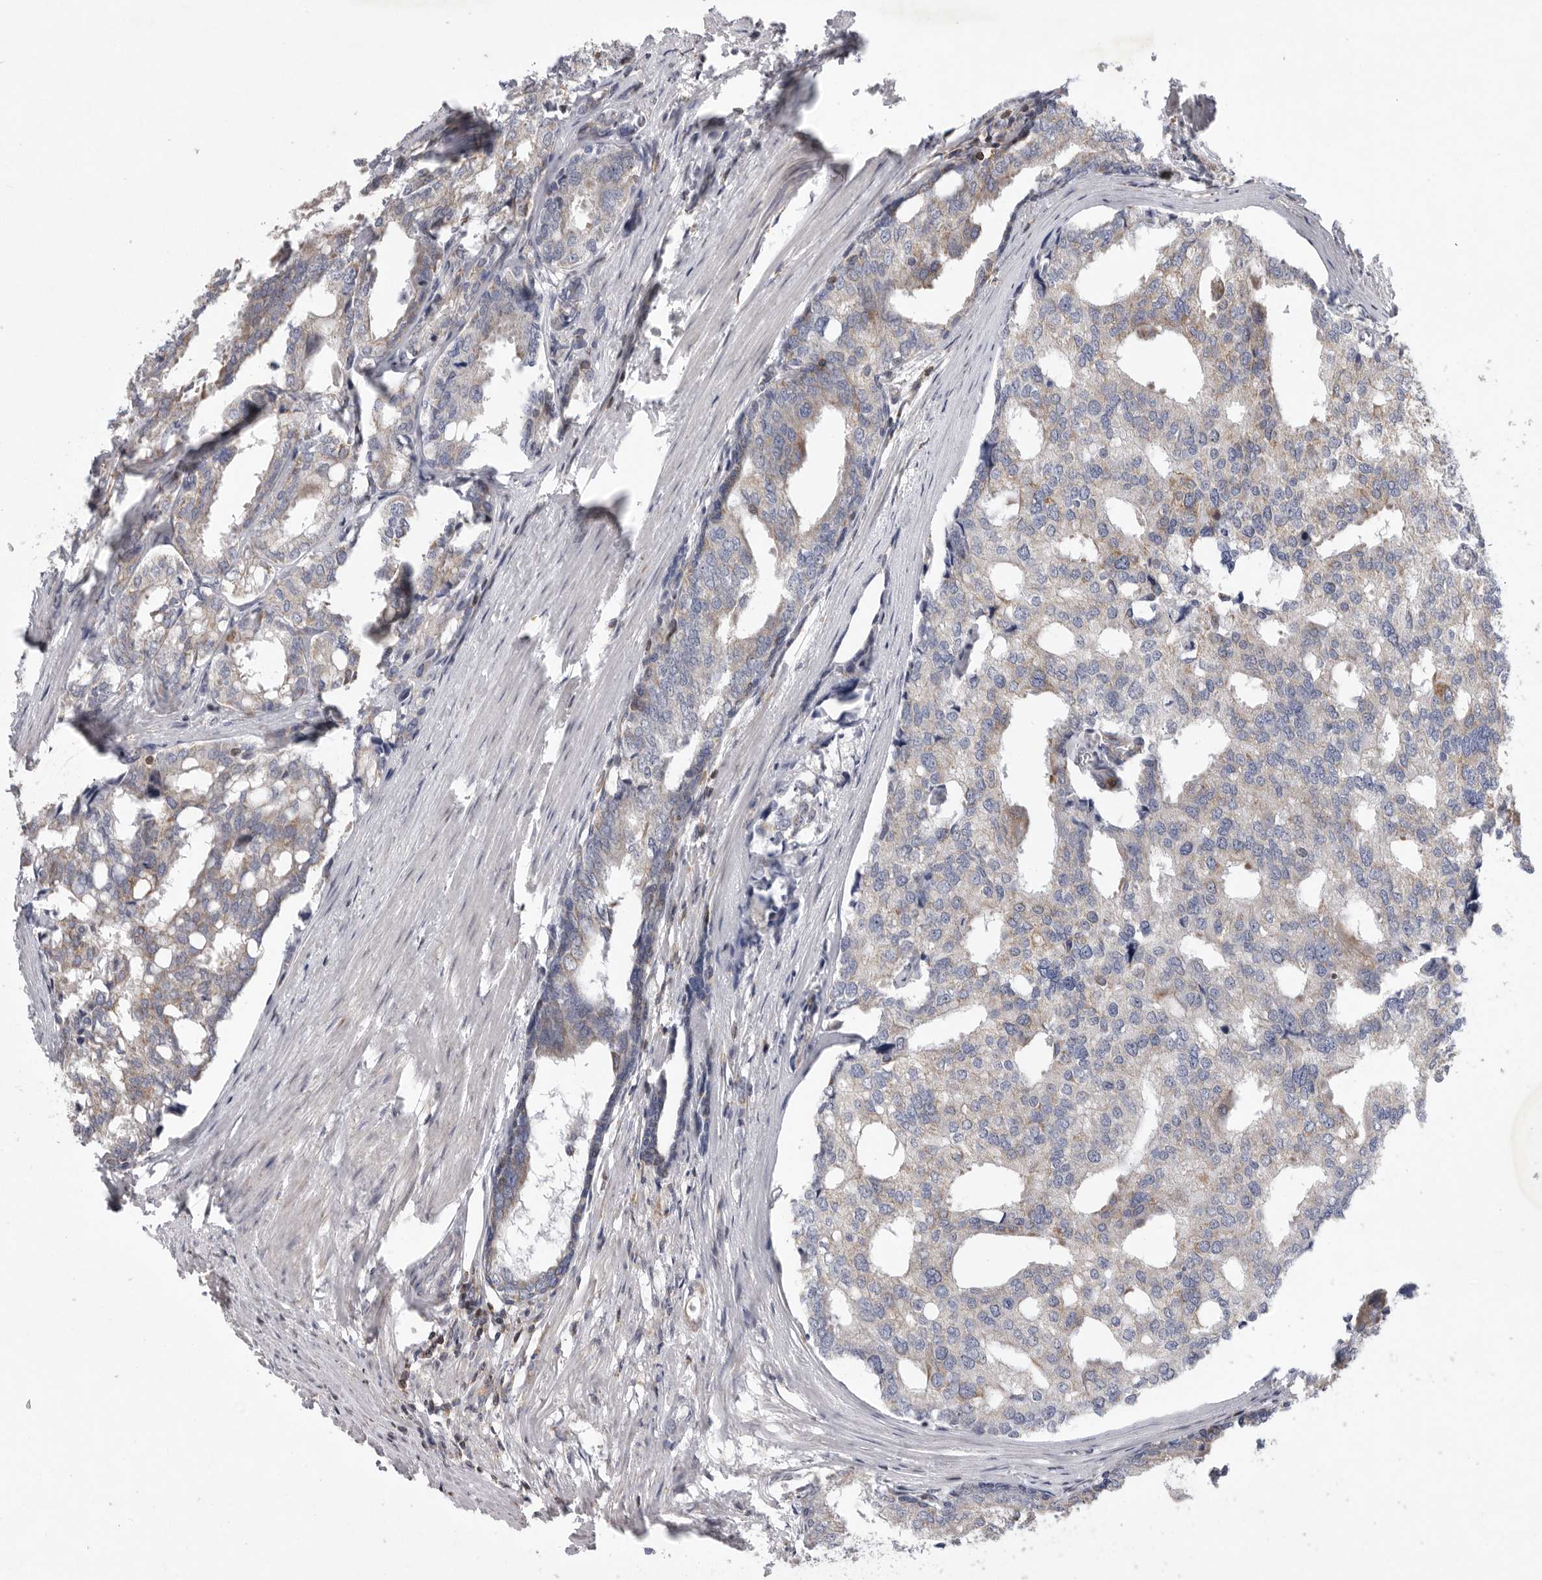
{"staining": {"intensity": "moderate", "quantity": "<25%", "location": "cytoplasmic/membranous"}, "tissue": "prostate cancer", "cell_type": "Tumor cells", "image_type": "cancer", "snomed": [{"axis": "morphology", "description": "Adenocarcinoma, High grade"}, {"axis": "topography", "description": "Prostate"}], "caption": "The photomicrograph demonstrates staining of prostate adenocarcinoma (high-grade), revealing moderate cytoplasmic/membranous protein positivity (brown color) within tumor cells.", "gene": "MPZL1", "patient": {"sex": "male", "age": 50}}